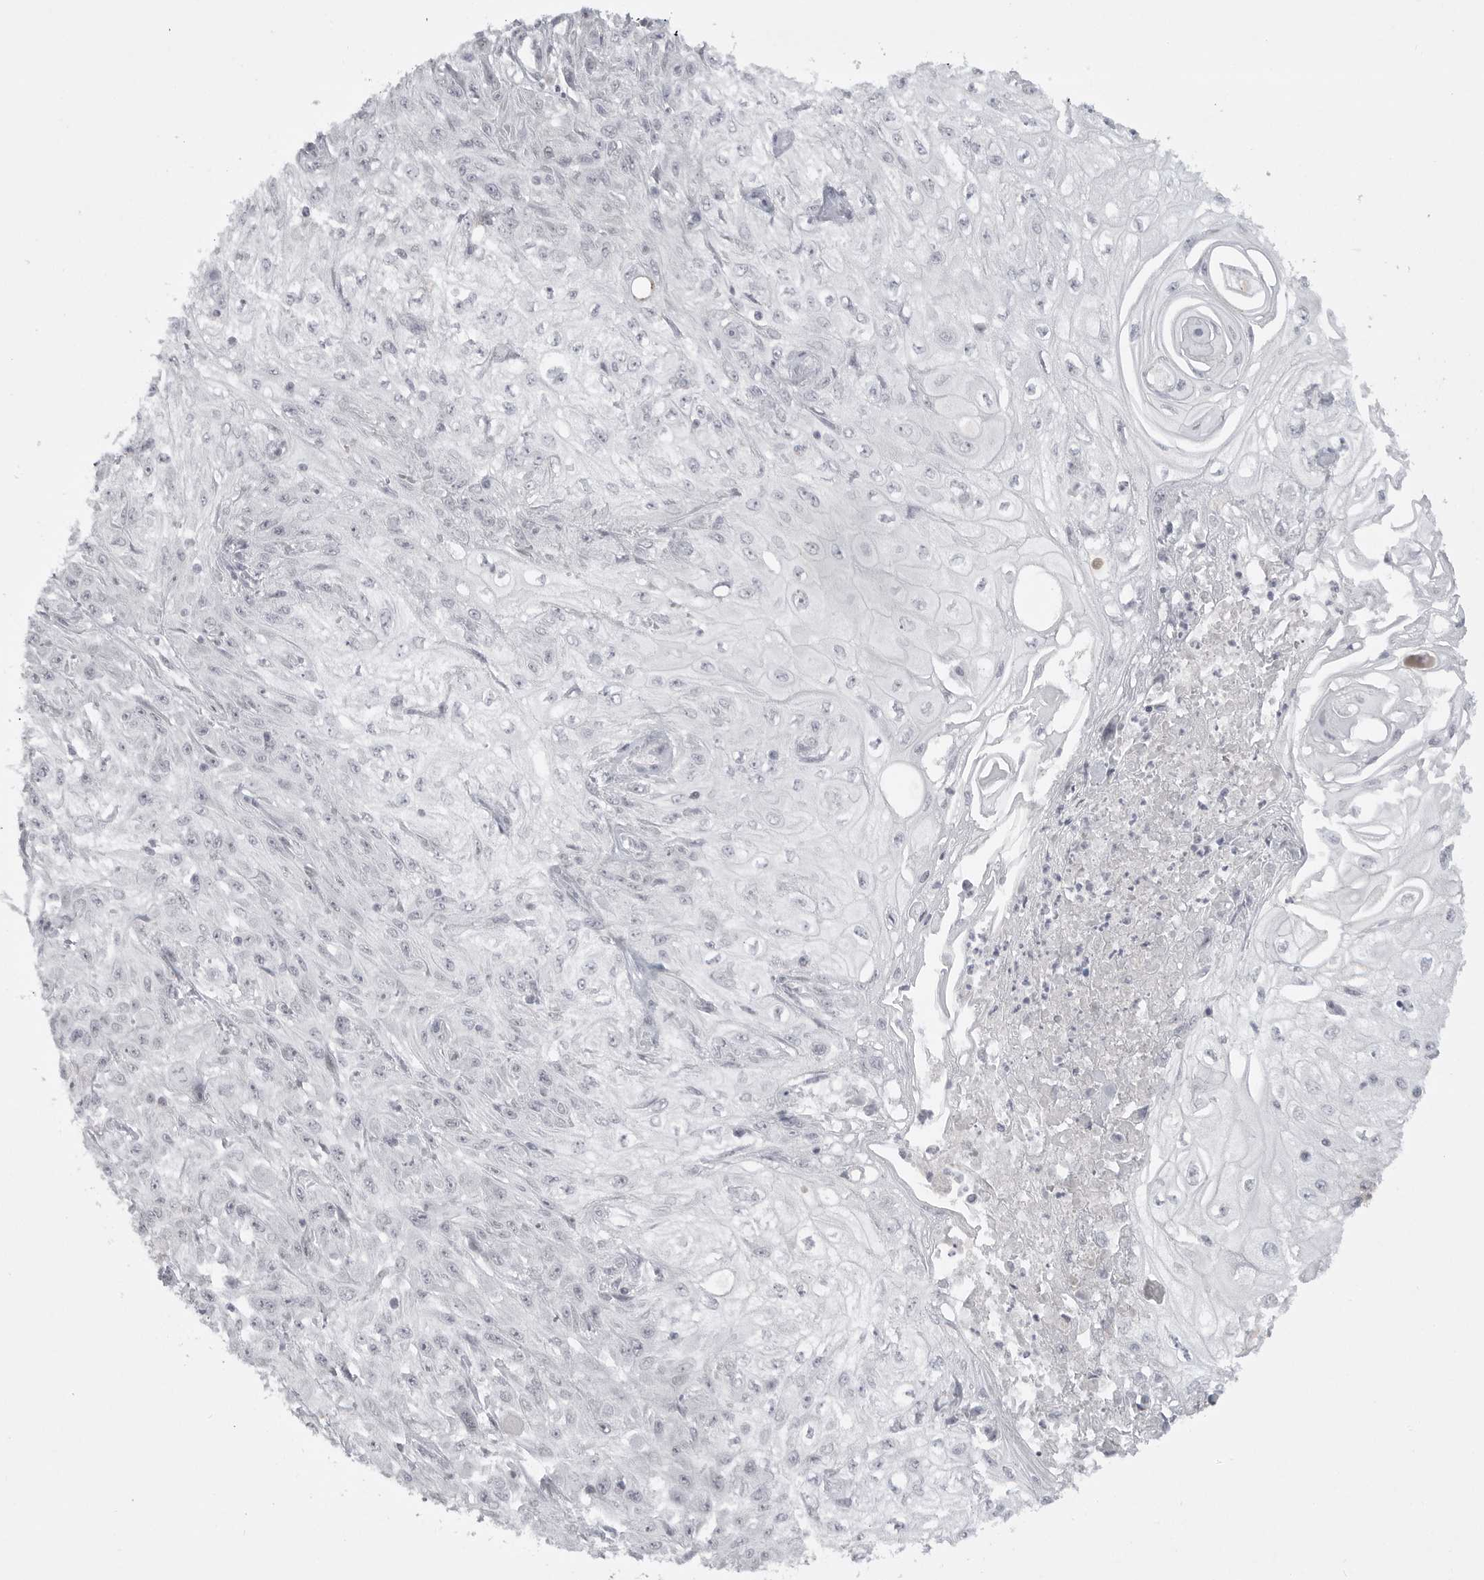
{"staining": {"intensity": "negative", "quantity": "none", "location": "none"}, "tissue": "skin cancer", "cell_type": "Tumor cells", "image_type": "cancer", "snomed": [{"axis": "morphology", "description": "Squamous cell carcinoma, NOS"}, {"axis": "morphology", "description": "Squamous cell carcinoma, metastatic, NOS"}, {"axis": "topography", "description": "Skin"}, {"axis": "topography", "description": "Lymph node"}], "caption": "Immunohistochemistry photomicrograph of neoplastic tissue: human skin squamous cell carcinoma stained with DAB (3,3'-diaminobenzidine) displays no significant protein staining in tumor cells.", "gene": "TCTN3", "patient": {"sex": "male", "age": 75}}